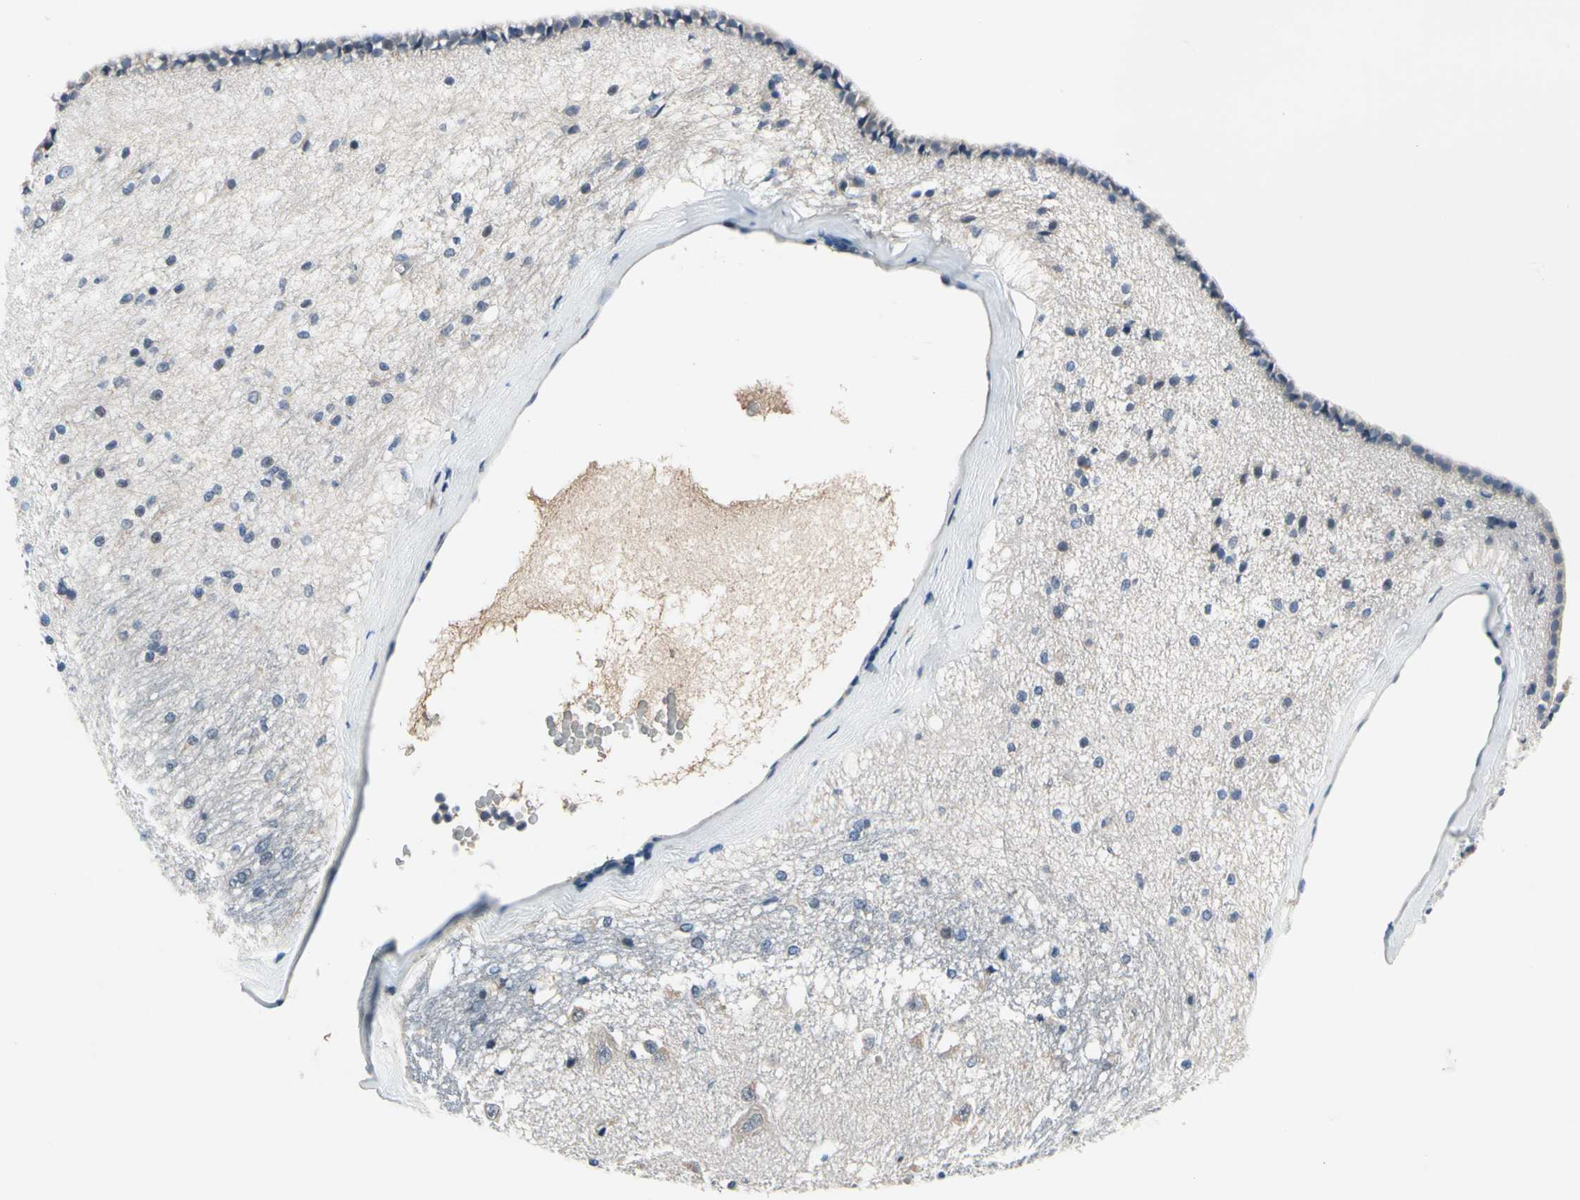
{"staining": {"intensity": "weak", "quantity": "25%-75%", "location": "cytoplasmic/membranous"}, "tissue": "hippocampus", "cell_type": "Glial cells", "image_type": "normal", "snomed": [{"axis": "morphology", "description": "Normal tissue, NOS"}, {"axis": "topography", "description": "Hippocampus"}], "caption": "Weak cytoplasmic/membranous positivity for a protein is present in about 25%-75% of glial cells of benign hippocampus using IHC.", "gene": "SELENOK", "patient": {"sex": "female", "age": 19}}